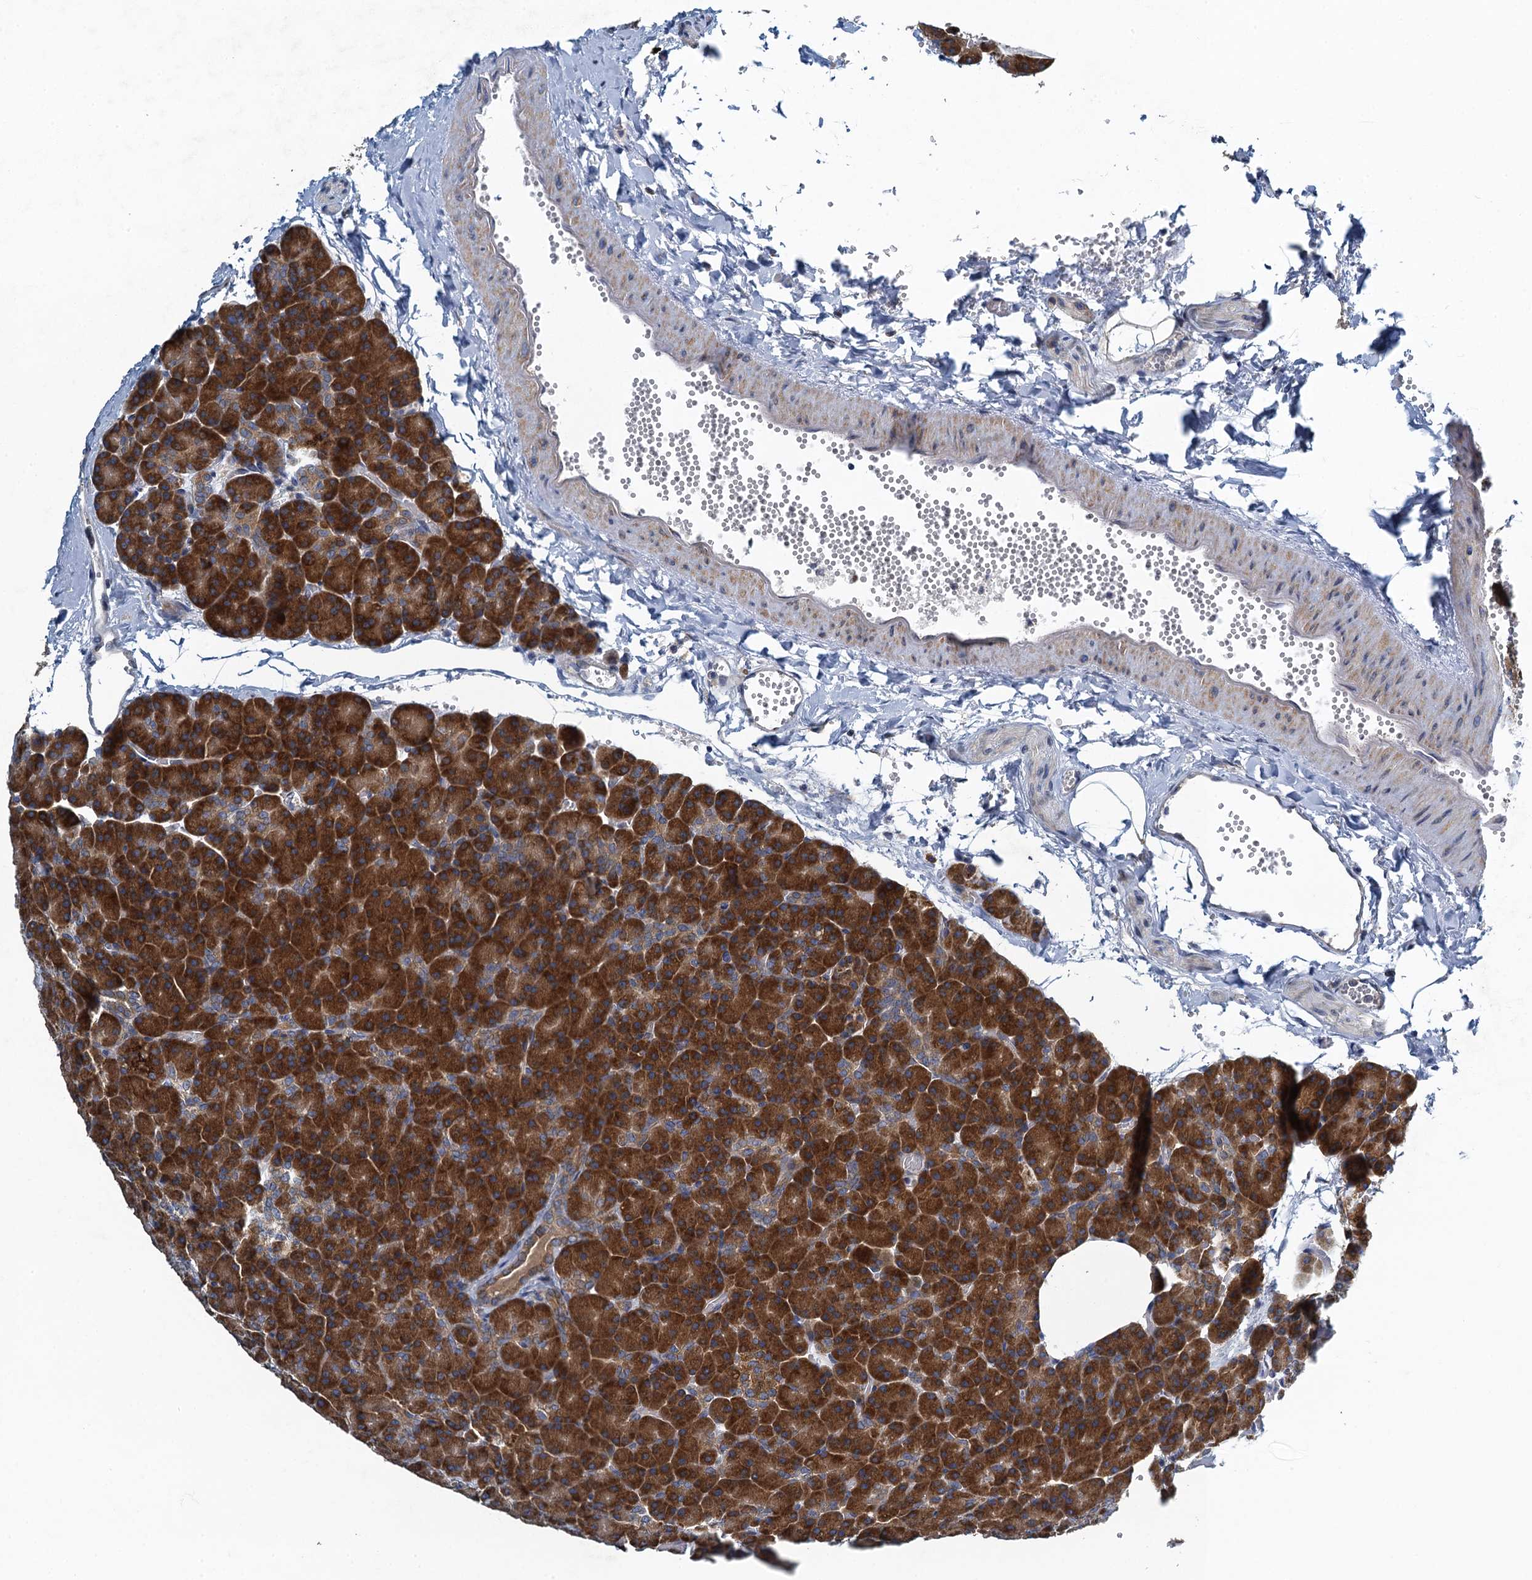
{"staining": {"intensity": "strong", "quantity": ">75%", "location": "cytoplasmic/membranous"}, "tissue": "pancreas", "cell_type": "Exocrine glandular cells", "image_type": "normal", "snomed": [{"axis": "morphology", "description": "Normal tissue, NOS"}, {"axis": "morphology", "description": "Carcinoid, malignant, NOS"}, {"axis": "topography", "description": "Pancreas"}], "caption": "Immunohistochemistry (IHC) staining of benign pancreas, which demonstrates high levels of strong cytoplasmic/membranous positivity in approximately >75% of exocrine glandular cells indicating strong cytoplasmic/membranous protein positivity. The staining was performed using DAB (3,3'-diaminobenzidine) (brown) for protein detection and nuclei were counterstained in hematoxylin (blue).", "gene": "ALG2", "patient": {"sex": "female", "age": 35}}